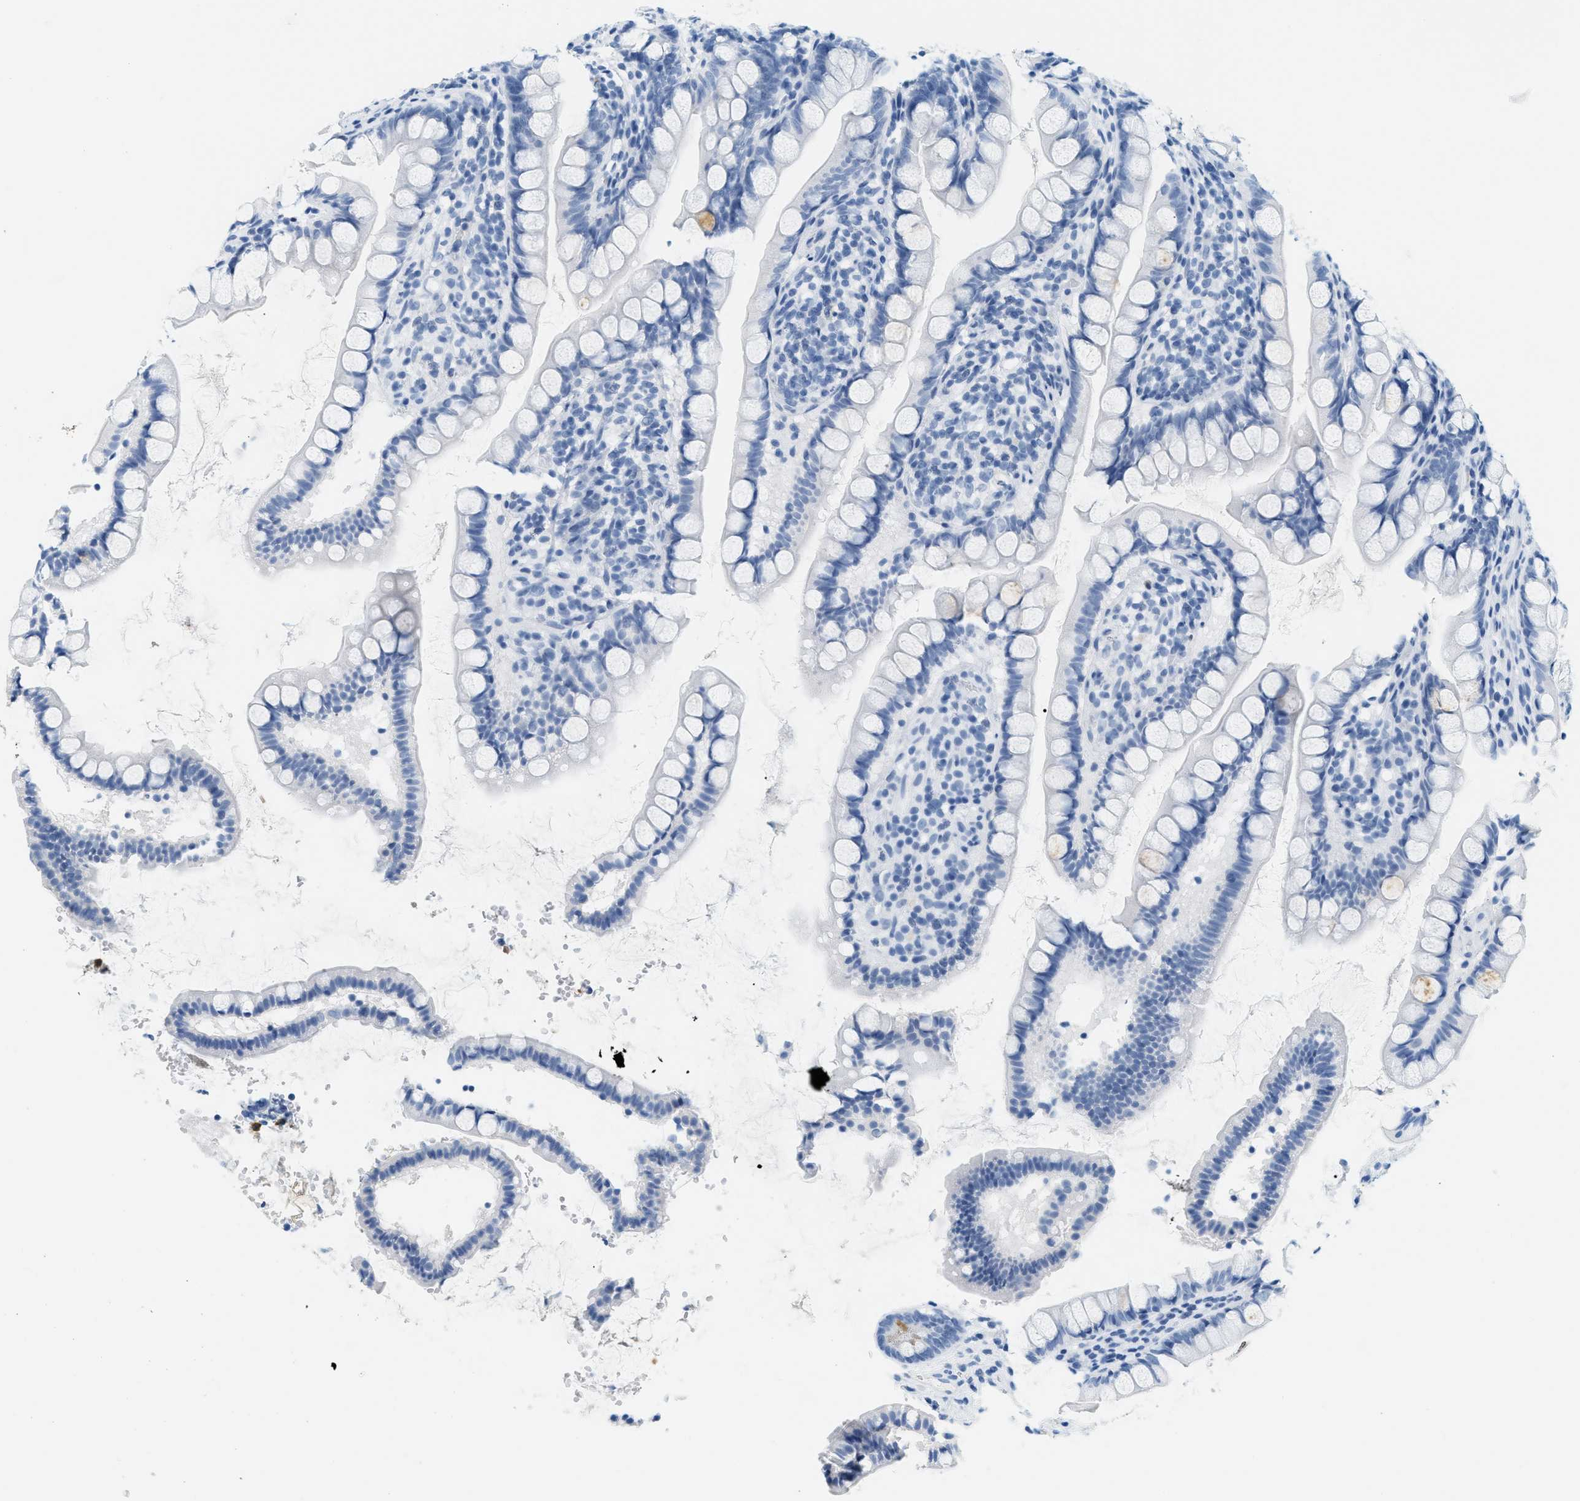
{"staining": {"intensity": "weak", "quantity": "<25%", "location": "cytoplasmic/membranous"}, "tissue": "small intestine", "cell_type": "Glandular cells", "image_type": "normal", "snomed": [{"axis": "morphology", "description": "Normal tissue, NOS"}, {"axis": "topography", "description": "Small intestine"}], "caption": "Immunohistochemical staining of unremarkable human small intestine reveals no significant staining in glandular cells.", "gene": "LCN2", "patient": {"sex": "female", "age": 84}}